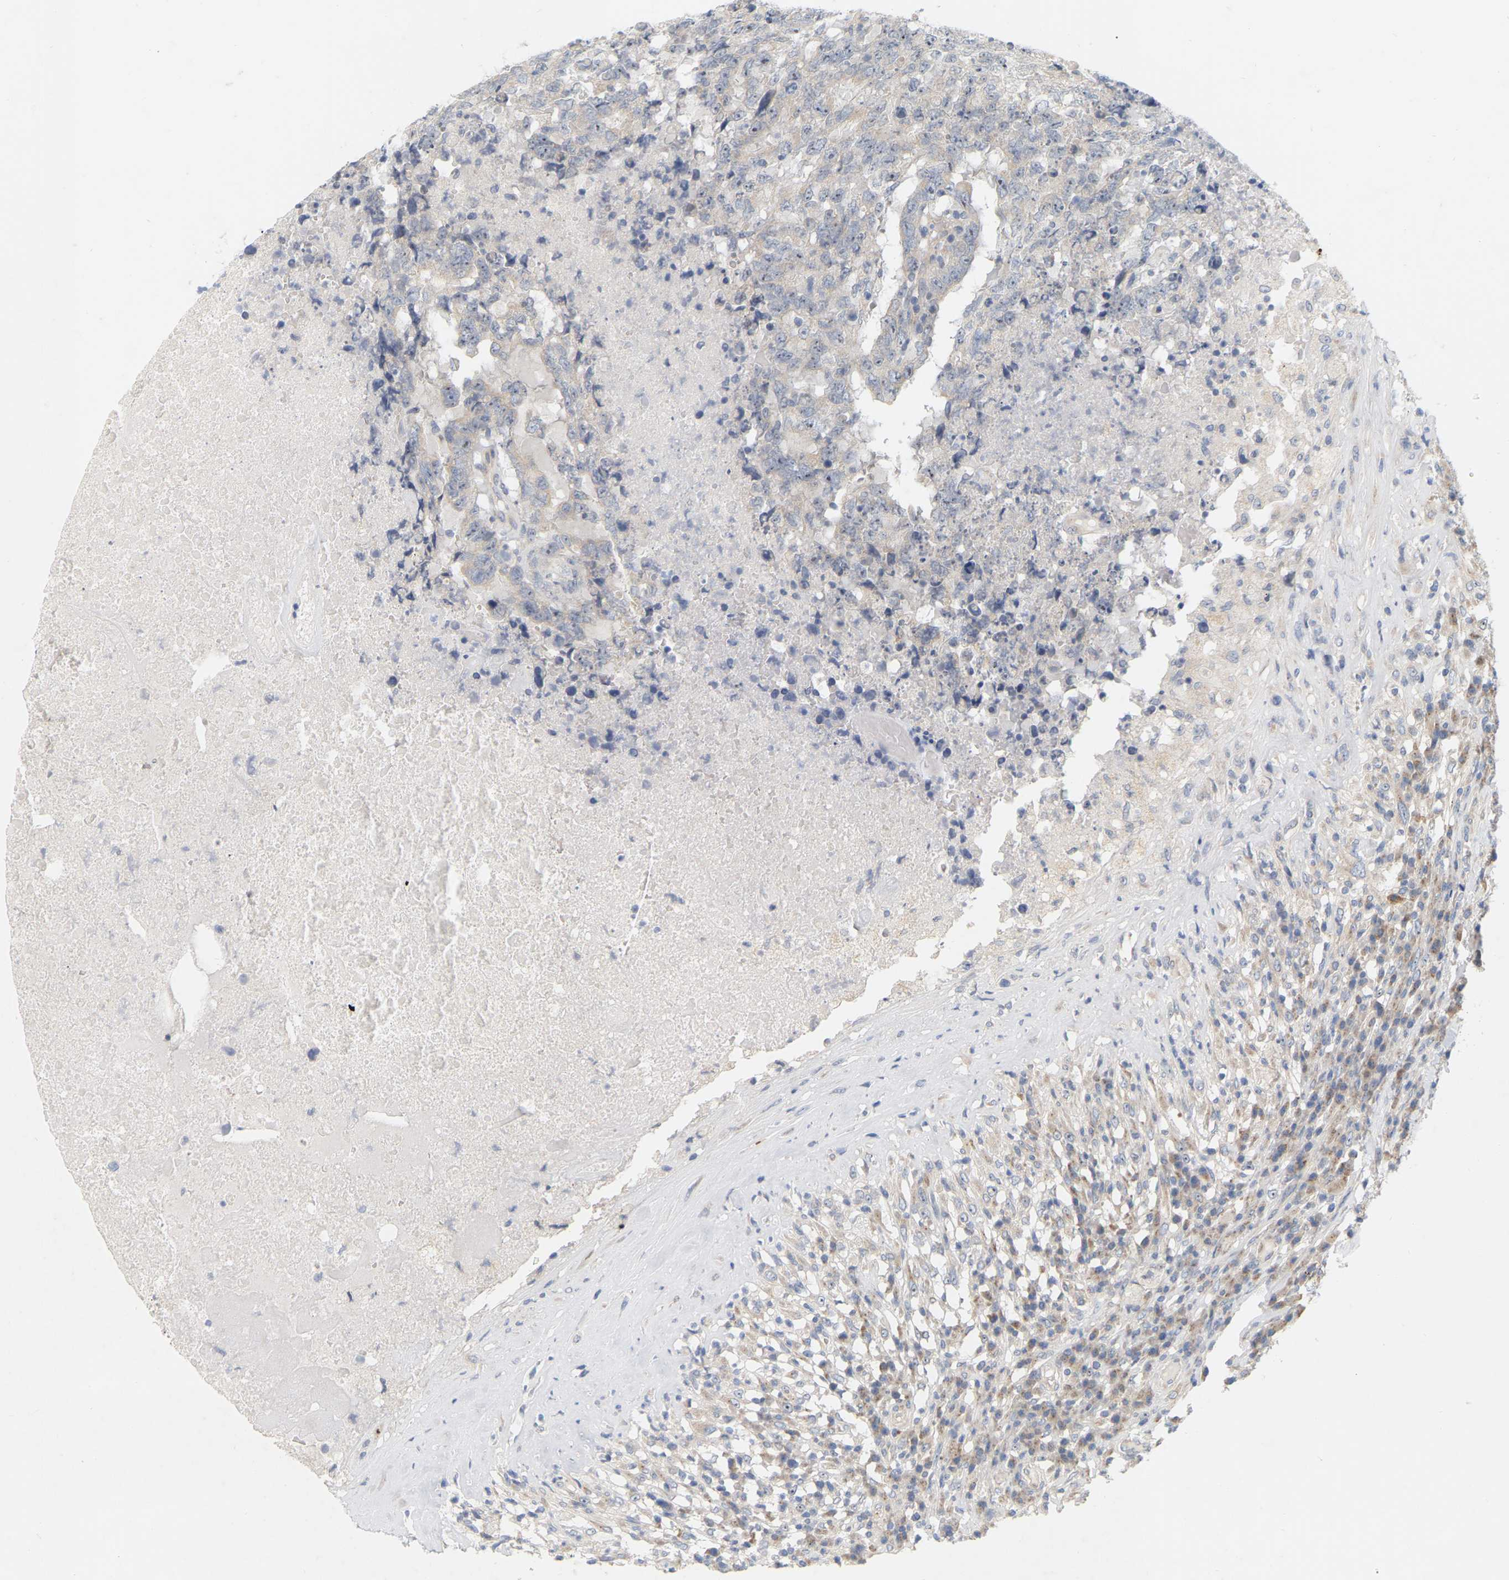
{"staining": {"intensity": "weak", "quantity": "<25%", "location": "nuclear"}, "tissue": "testis cancer", "cell_type": "Tumor cells", "image_type": "cancer", "snomed": [{"axis": "morphology", "description": "Necrosis, NOS"}, {"axis": "morphology", "description": "Carcinoma, Embryonal, NOS"}, {"axis": "topography", "description": "Testis"}], "caption": "This is an immunohistochemistry (IHC) image of human testis cancer (embryonal carcinoma). There is no expression in tumor cells.", "gene": "MINDY4", "patient": {"sex": "male", "age": 19}}